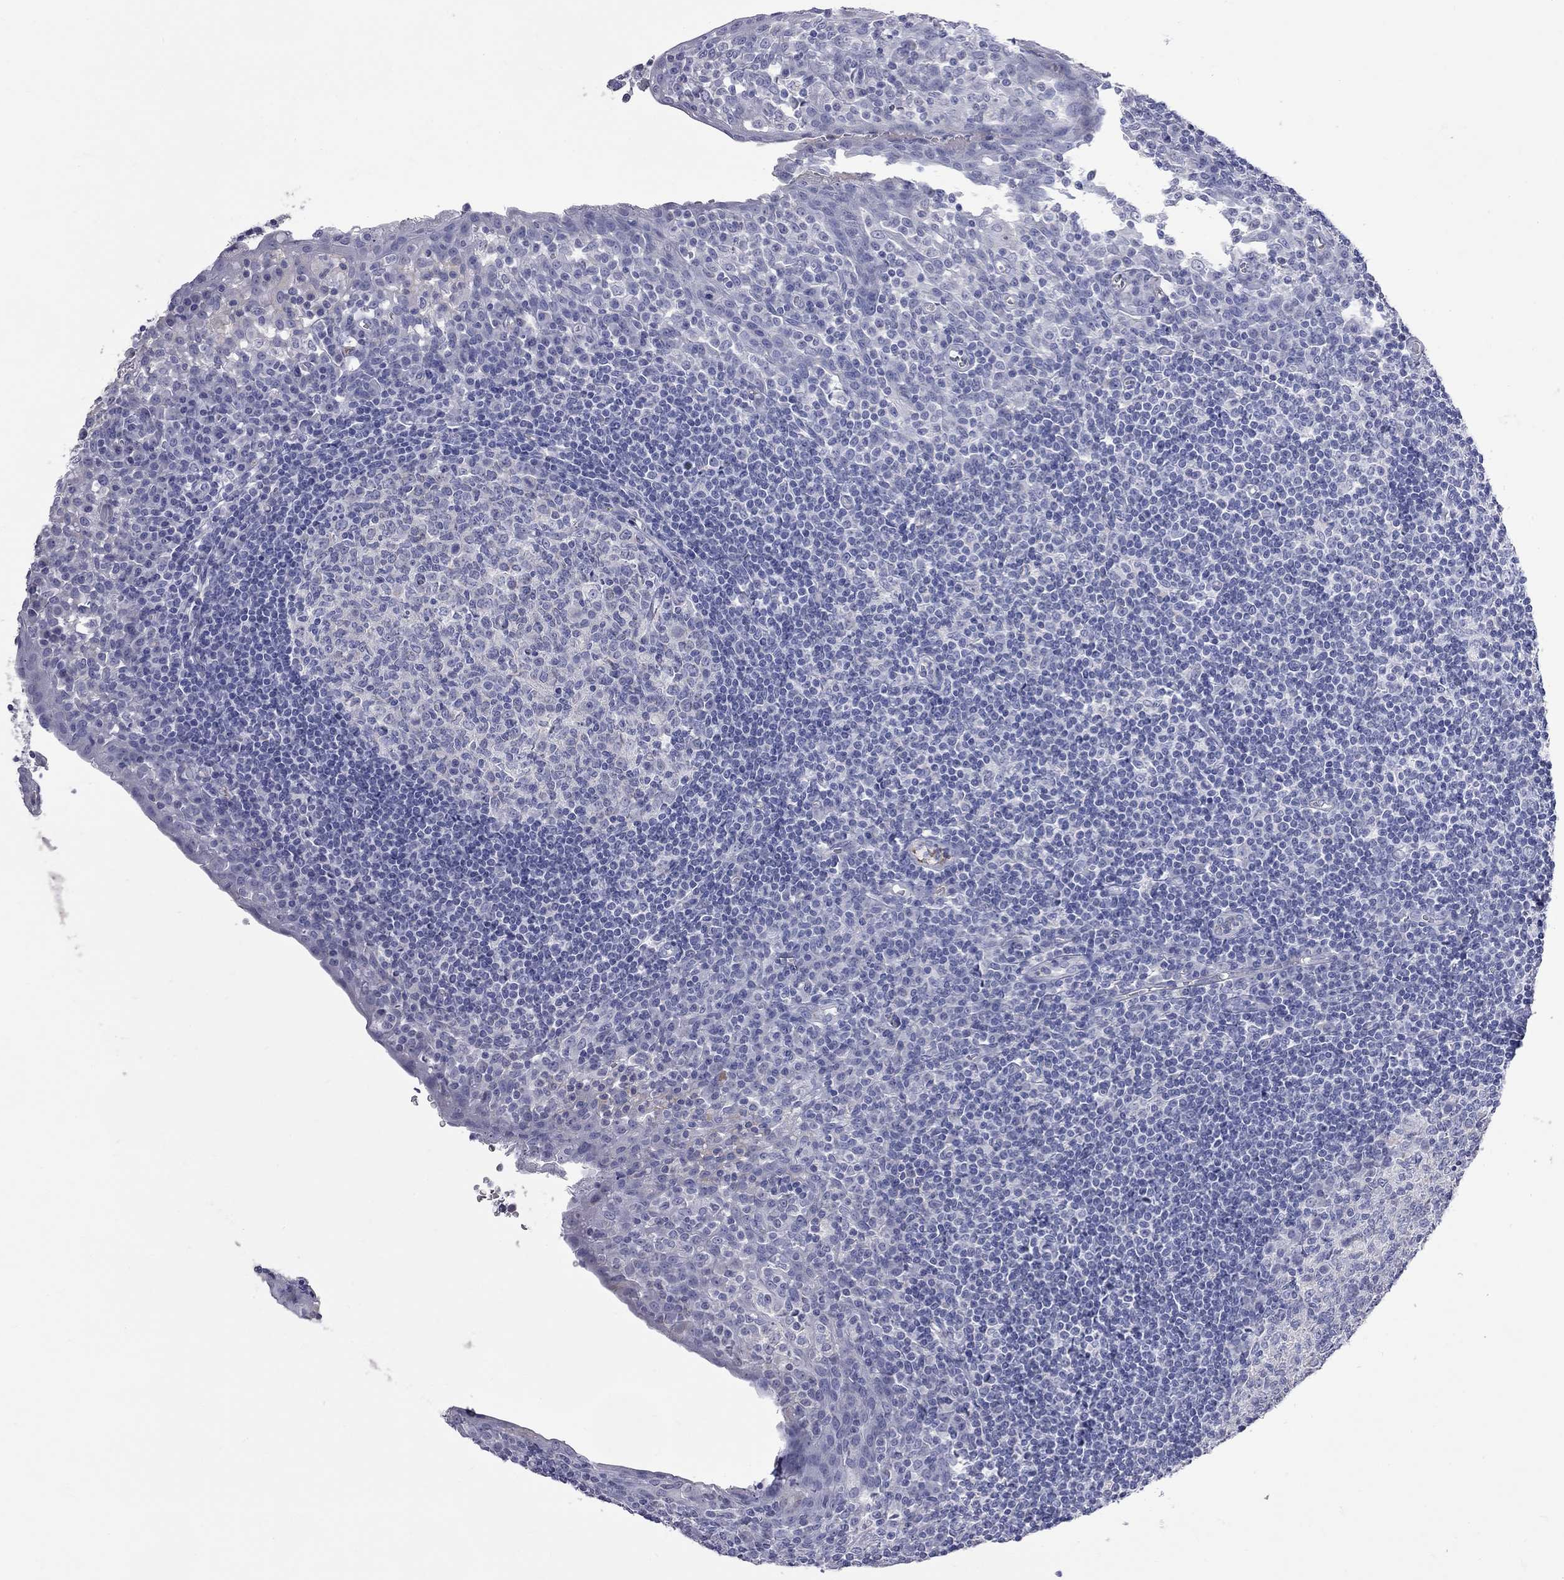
{"staining": {"intensity": "negative", "quantity": "none", "location": "none"}, "tissue": "tonsil", "cell_type": "Germinal center cells", "image_type": "normal", "snomed": [{"axis": "morphology", "description": "Normal tissue, NOS"}, {"axis": "topography", "description": "Tonsil"}], "caption": "Protein analysis of normal tonsil exhibits no significant staining in germinal center cells. (Immunohistochemistry (ihc), brightfield microscopy, high magnification).", "gene": "KCND2", "patient": {"sex": "female", "age": 13}}